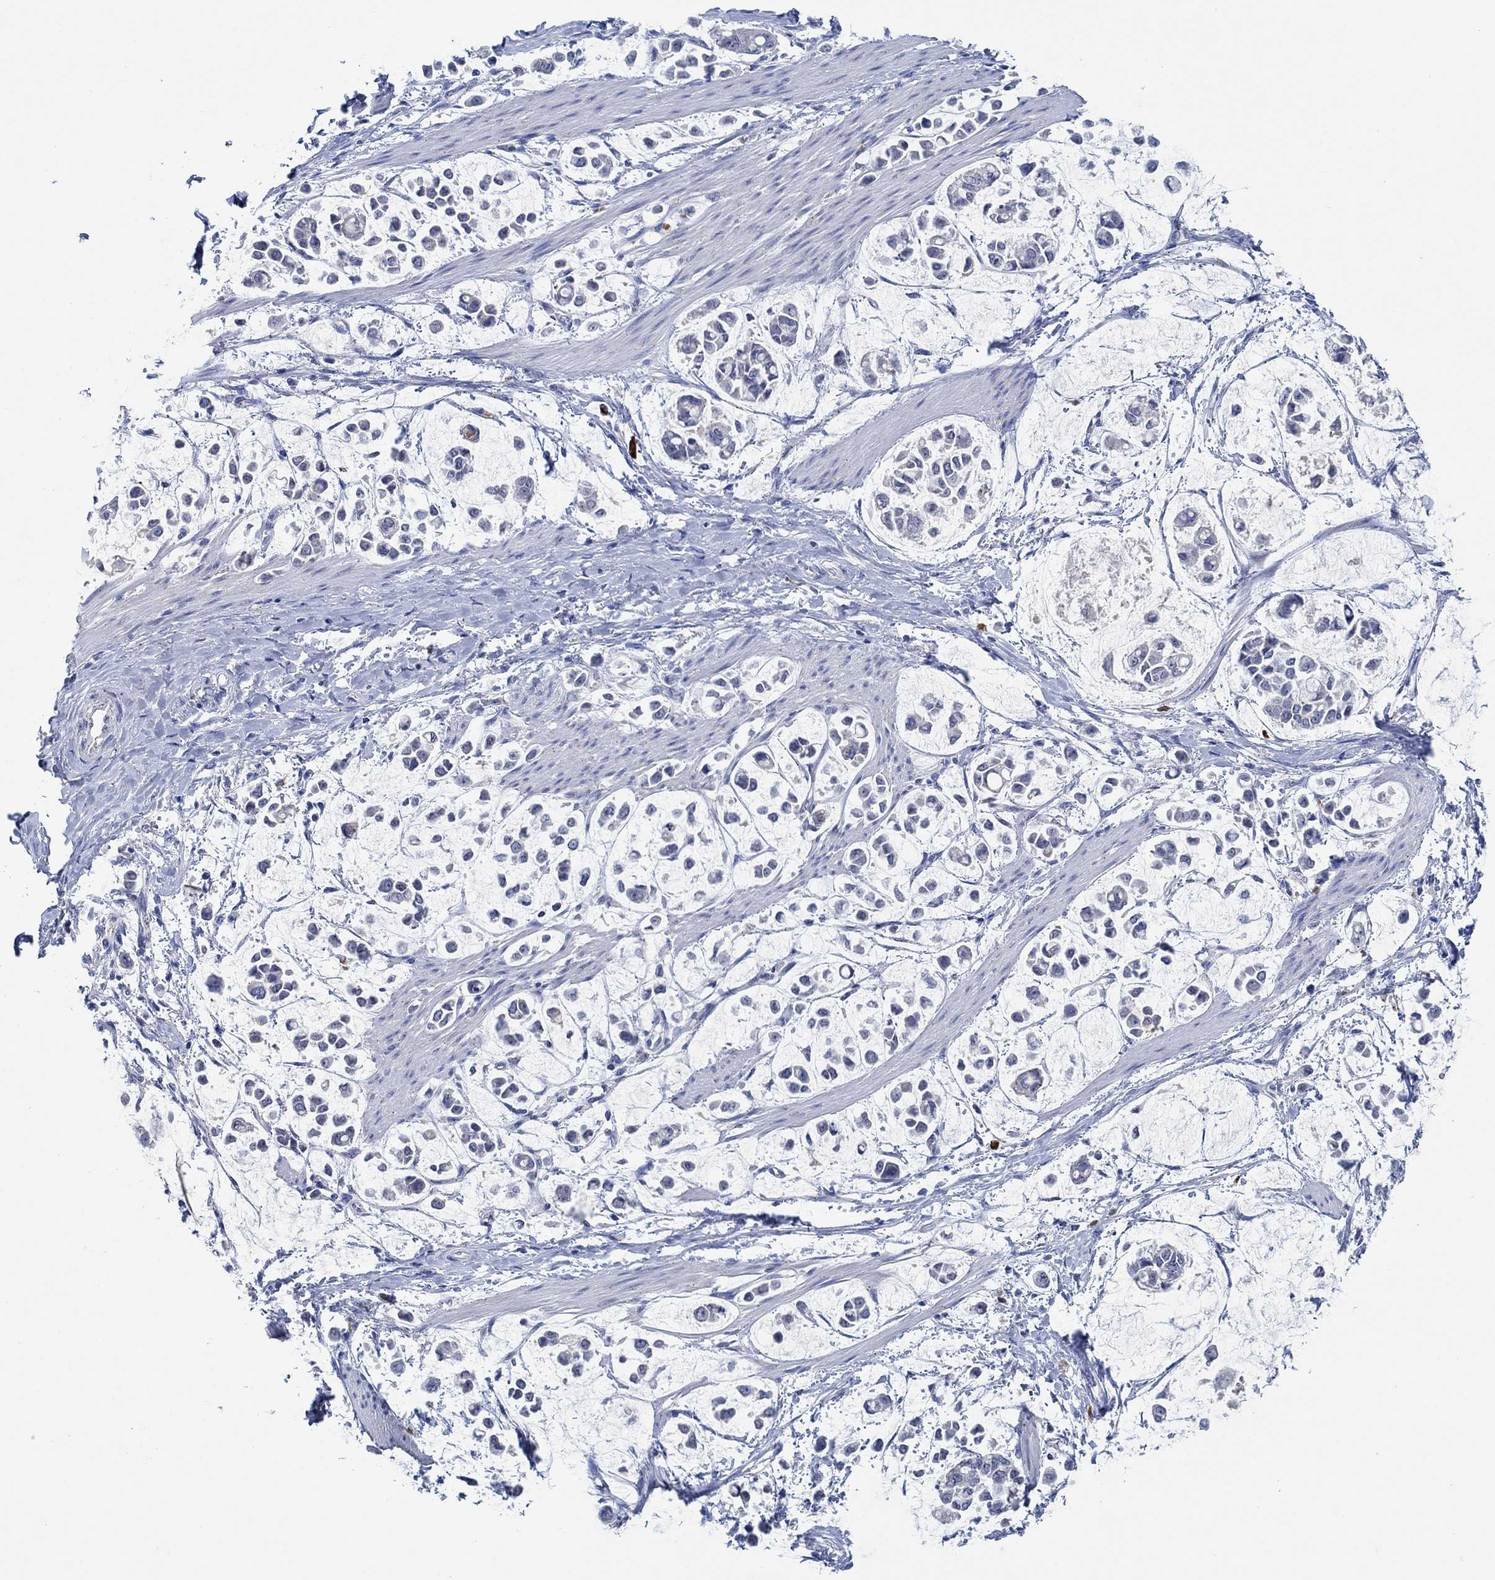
{"staining": {"intensity": "negative", "quantity": "none", "location": "none"}, "tissue": "stomach cancer", "cell_type": "Tumor cells", "image_type": "cancer", "snomed": [{"axis": "morphology", "description": "Adenocarcinoma, NOS"}, {"axis": "topography", "description": "Stomach"}], "caption": "Immunohistochemistry (IHC) micrograph of neoplastic tissue: stomach adenocarcinoma stained with DAB exhibits no significant protein positivity in tumor cells. The staining was performed using DAB to visualize the protein expression in brown, while the nuclei were stained in blue with hematoxylin (Magnification: 20x).", "gene": "CPM", "patient": {"sex": "male", "age": 82}}